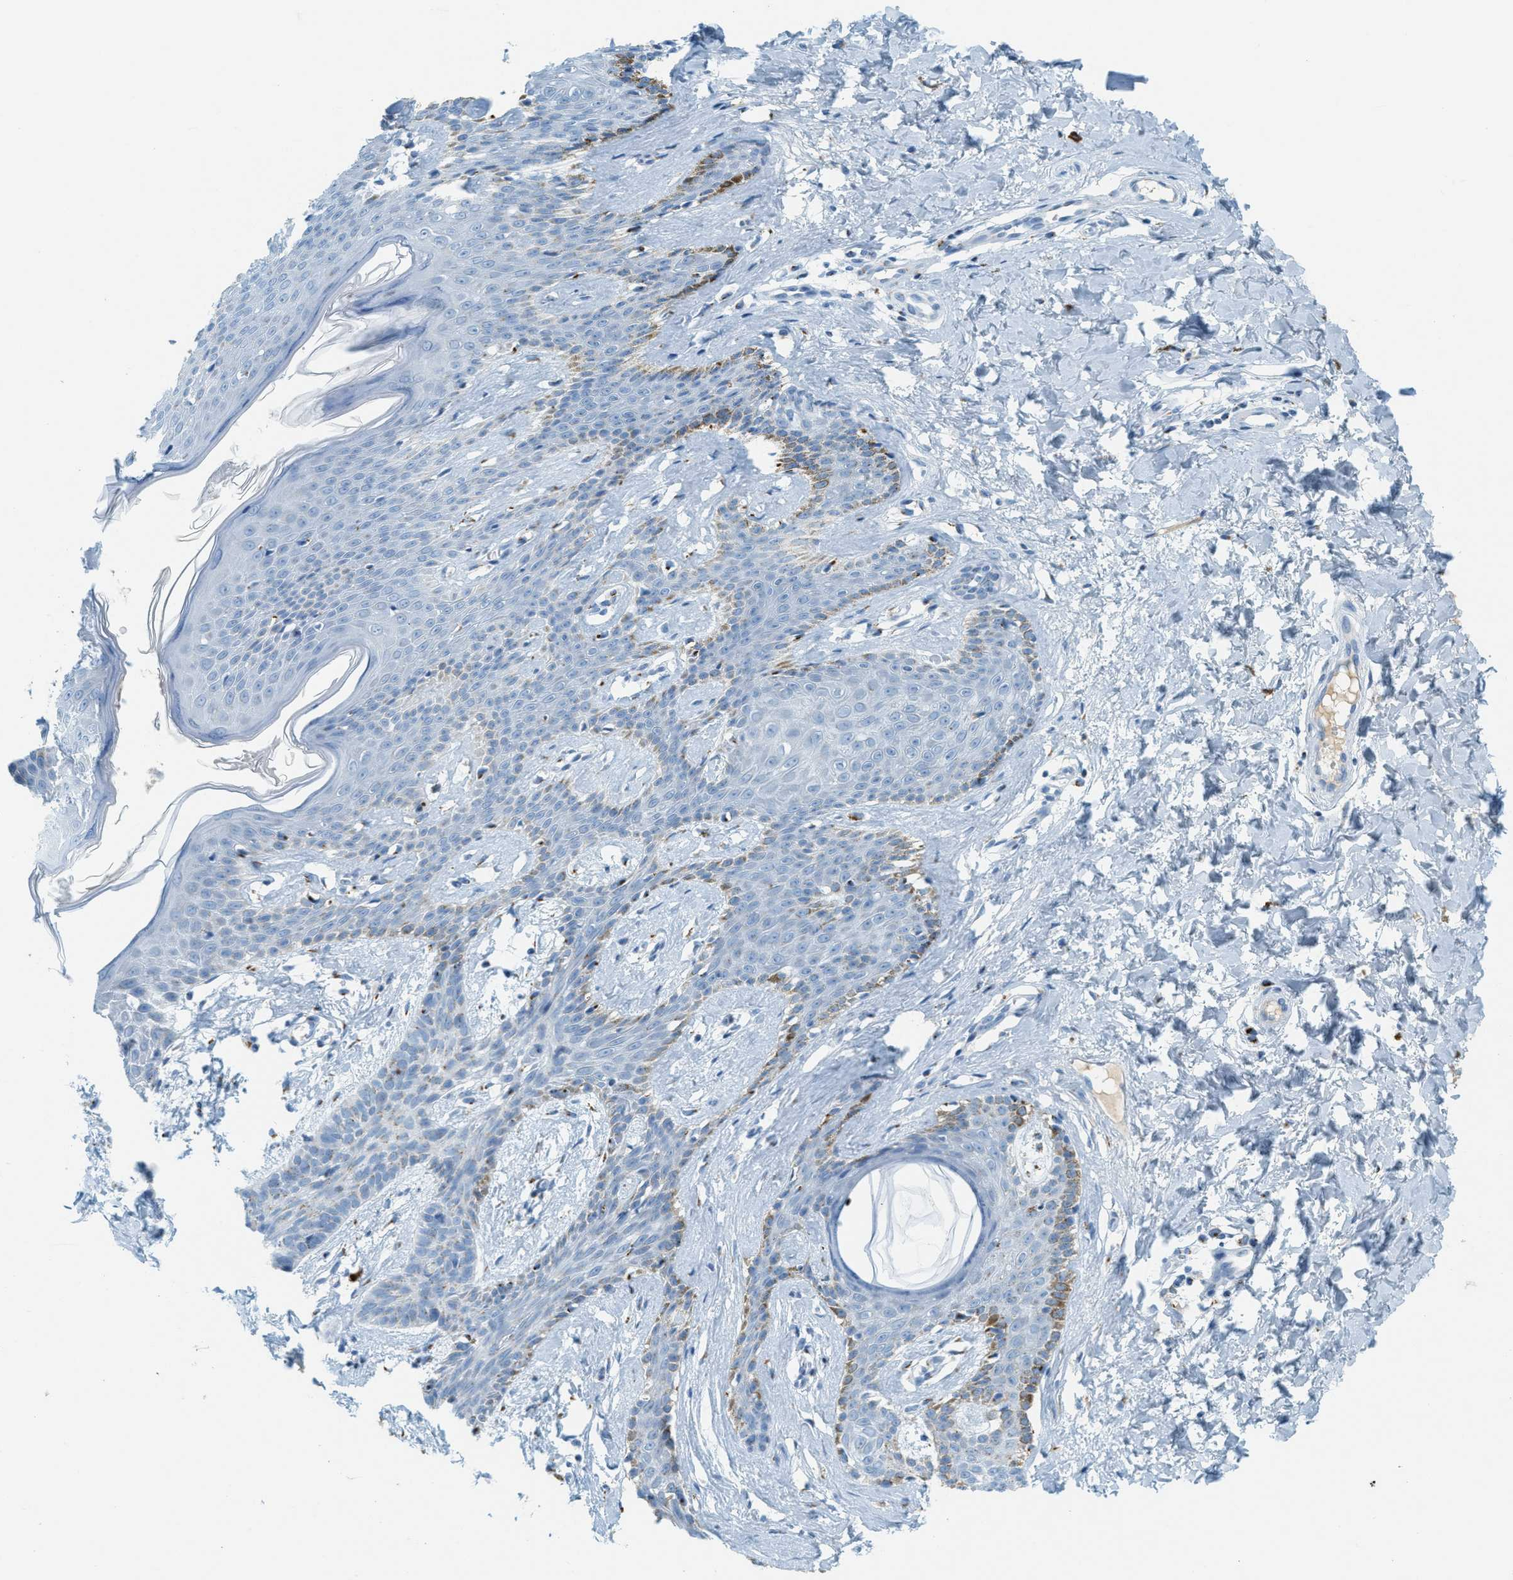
{"staining": {"intensity": "negative", "quantity": "none", "location": "none"}, "tissue": "skin cancer", "cell_type": "Tumor cells", "image_type": "cancer", "snomed": [{"axis": "morphology", "description": "Basal cell carcinoma"}, {"axis": "topography", "description": "Skin"}], "caption": "Tumor cells are negative for protein expression in human skin cancer.", "gene": "ENTPD4", "patient": {"sex": "male", "age": 60}}